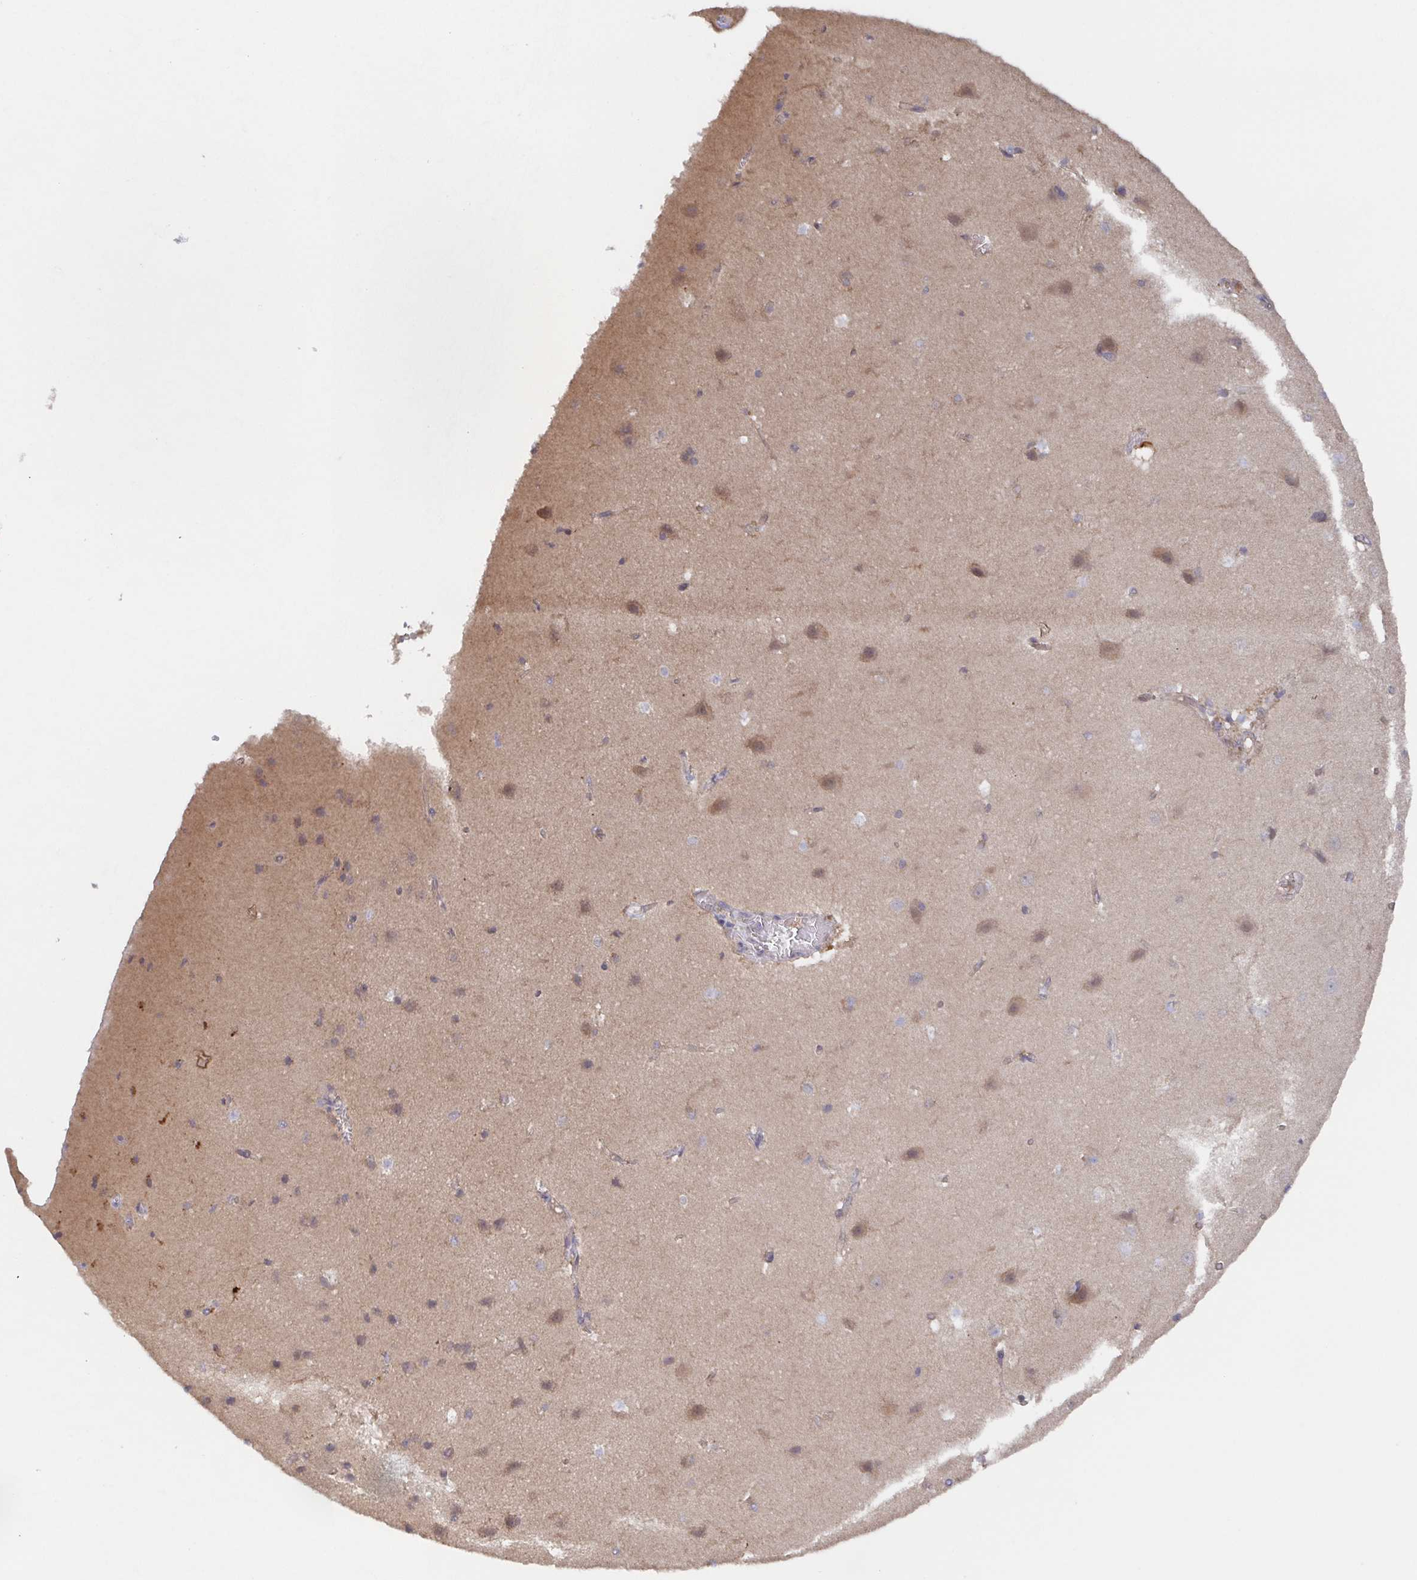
{"staining": {"intensity": "moderate", "quantity": "<25%", "location": "cytoplasmic/membranous"}, "tissue": "cerebral cortex", "cell_type": "Endothelial cells", "image_type": "normal", "snomed": [{"axis": "morphology", "description": "Normal tissue, NOS"}, {"axis": "topography", "description": "Cerebral cortex"}], "caption": "This is an image of immunohistochemistry staining of normal cerebral cortex, which shows moderate expression in the cytoplasmic/membranous of endothelial cells.", "gene": "AGFG2", "patient": {"sex": "male", "age": 37}}